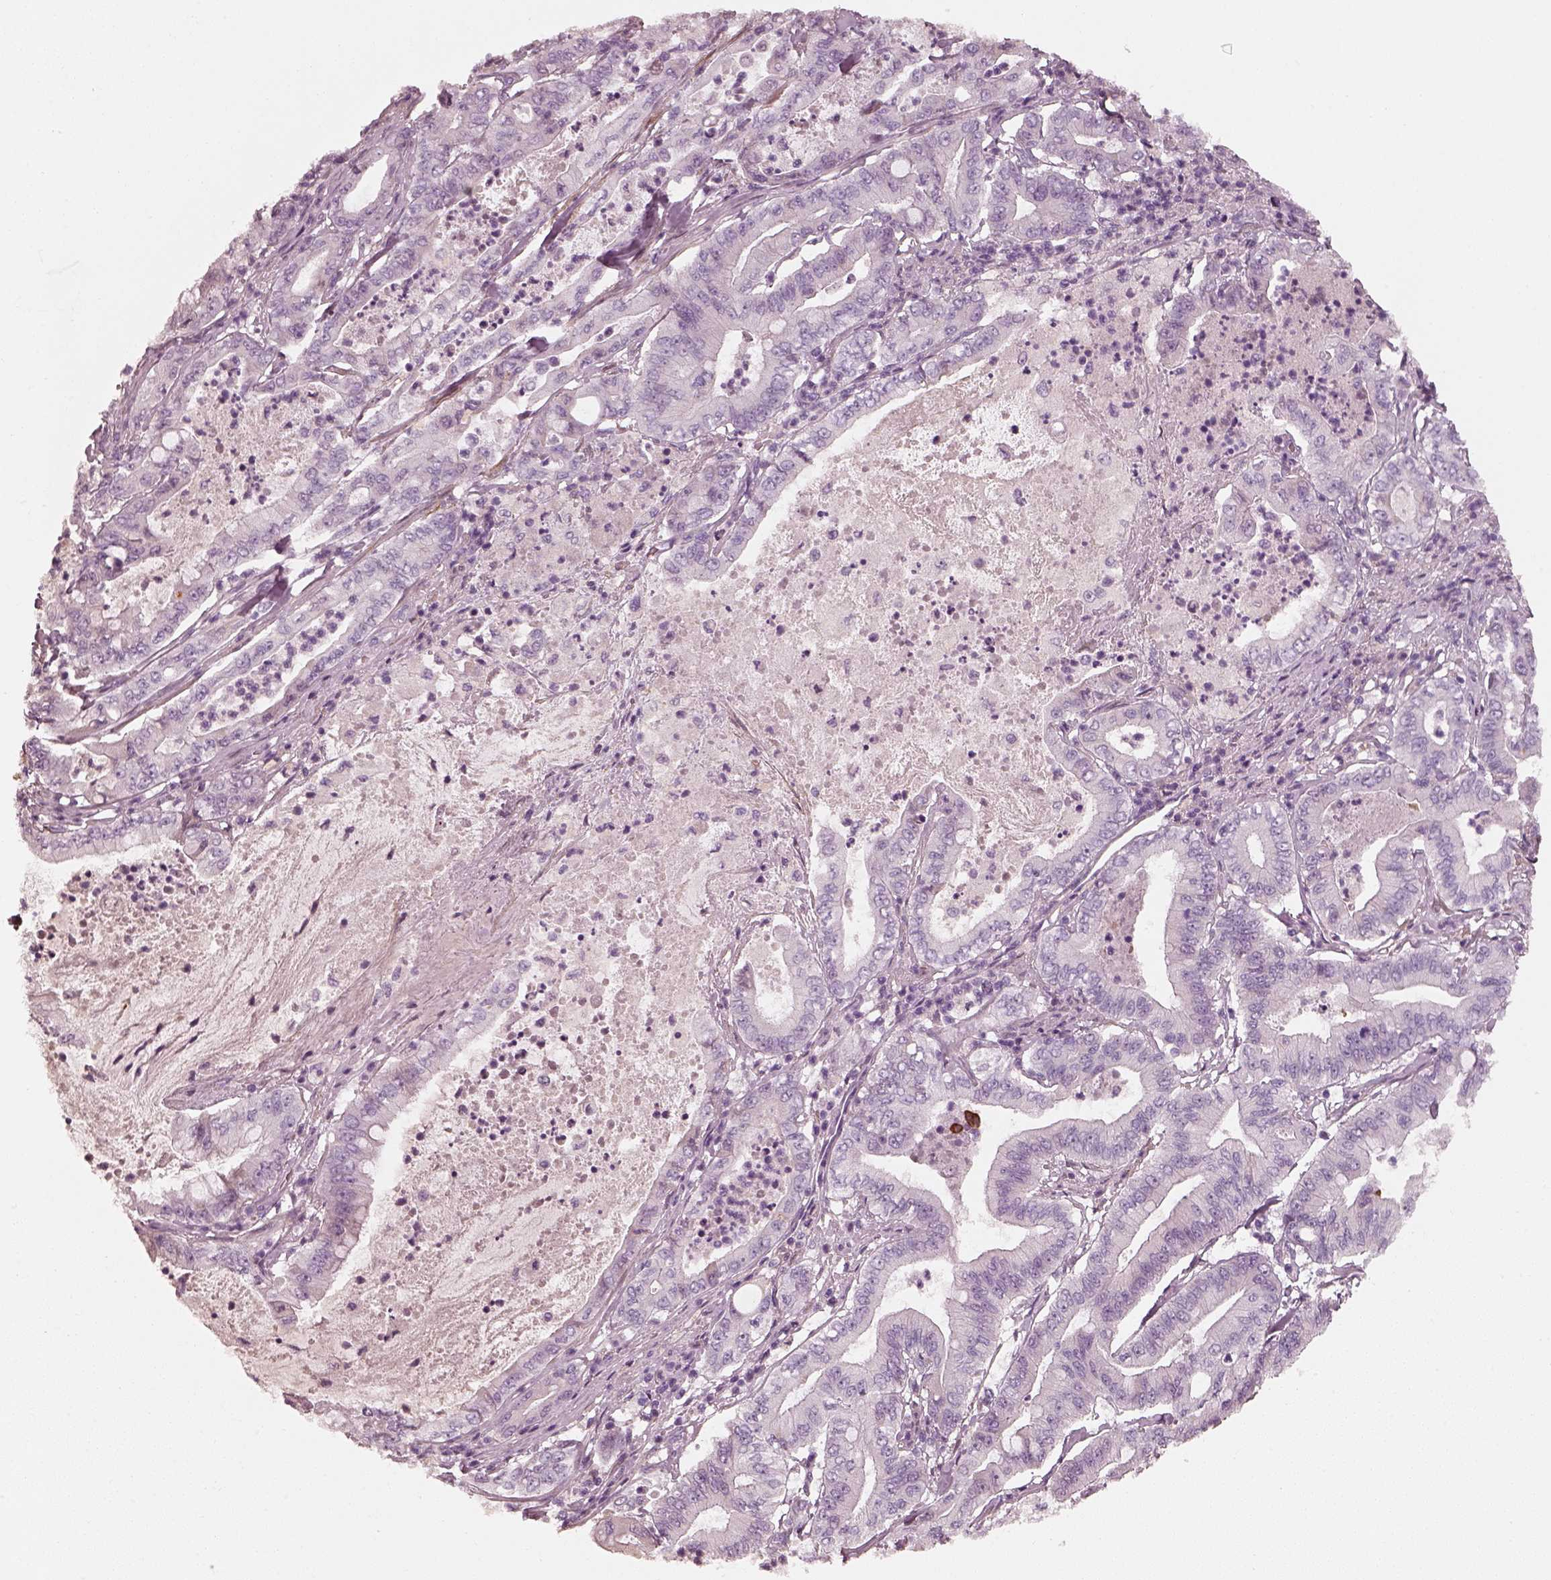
{"staining": {"intensity": "negative", "quantity": "none", "location": "none"}, "tissue": "pancreatic cancer", "cell_type": "Tumor cells", "image_type": "cancer", "snomed": [{"axis": "morphology", "description": "Adenocarcinoma, NOS"}, {"axis": "topography", "description": "Pancreas"}], "caption": "Immunohistochemistry (IHC) histopathology image of human pancreatic cancer (adenocarcinoma) stained for a protein (brown), which exhibits no staining in tumor cells.", "gene": "RS1", "patient": {"sex": "male", "age": 71}}